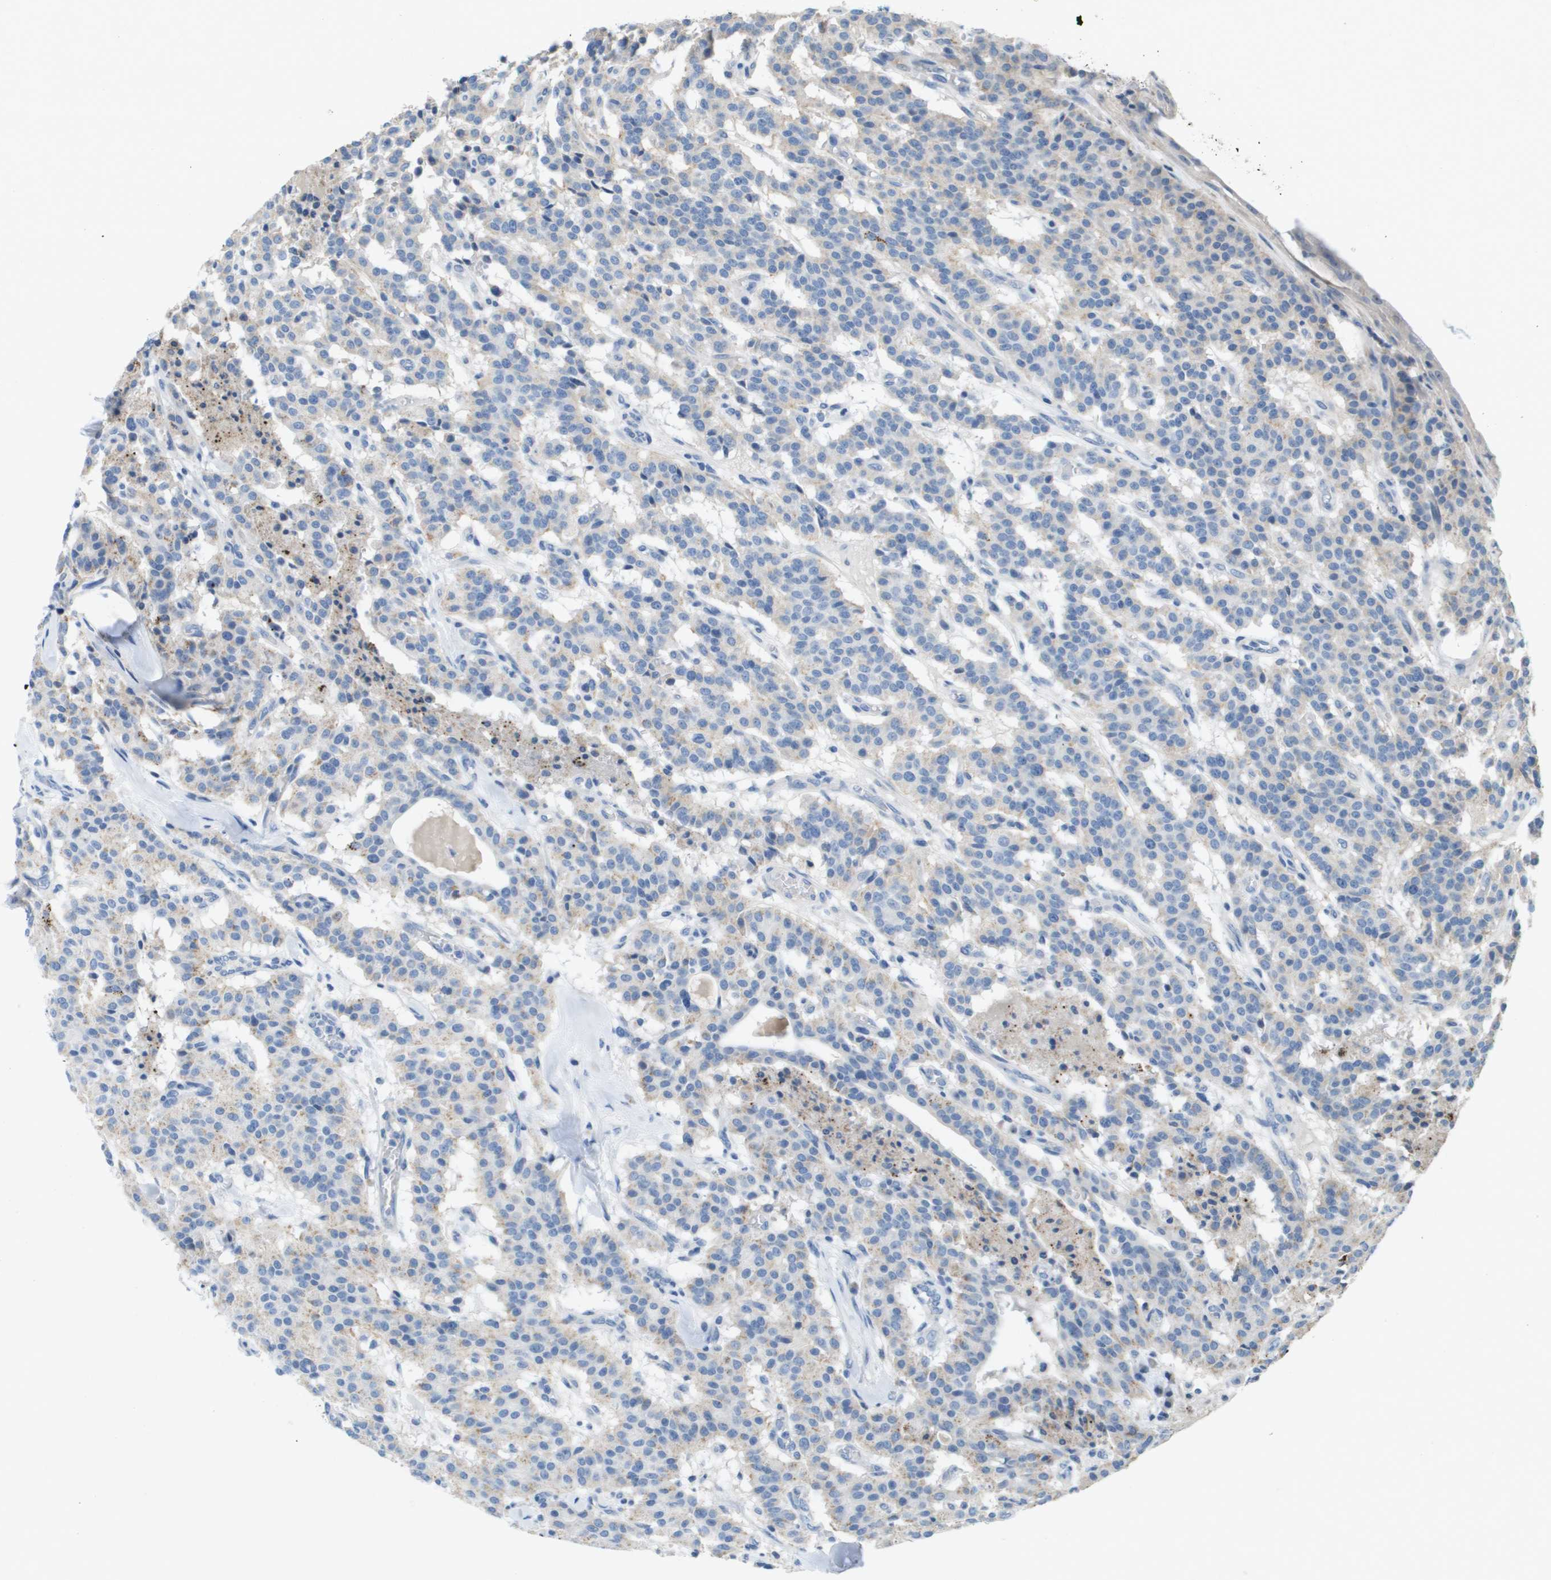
{"staining": {"intensity": "weak", "quantity": "<25%", "location": "cytoplasmic/membranous"}, "tissue": "carcinoid", "cell_type": "Tumor cells", "image_type": "cancer", "snomed": [{"axis": "morphology", "description": "Carcinoid, malignant, NOS"}, {"axis": "topography", "description": "Lung"}], "caption": "Immunohistochemistry (IHC) histopathology image of carcinoid stained for a protein (brown), which displays no positivity in tumor cells.", "gene": "B3GNT5", "patient": {"sex": "male", "age": 30}}